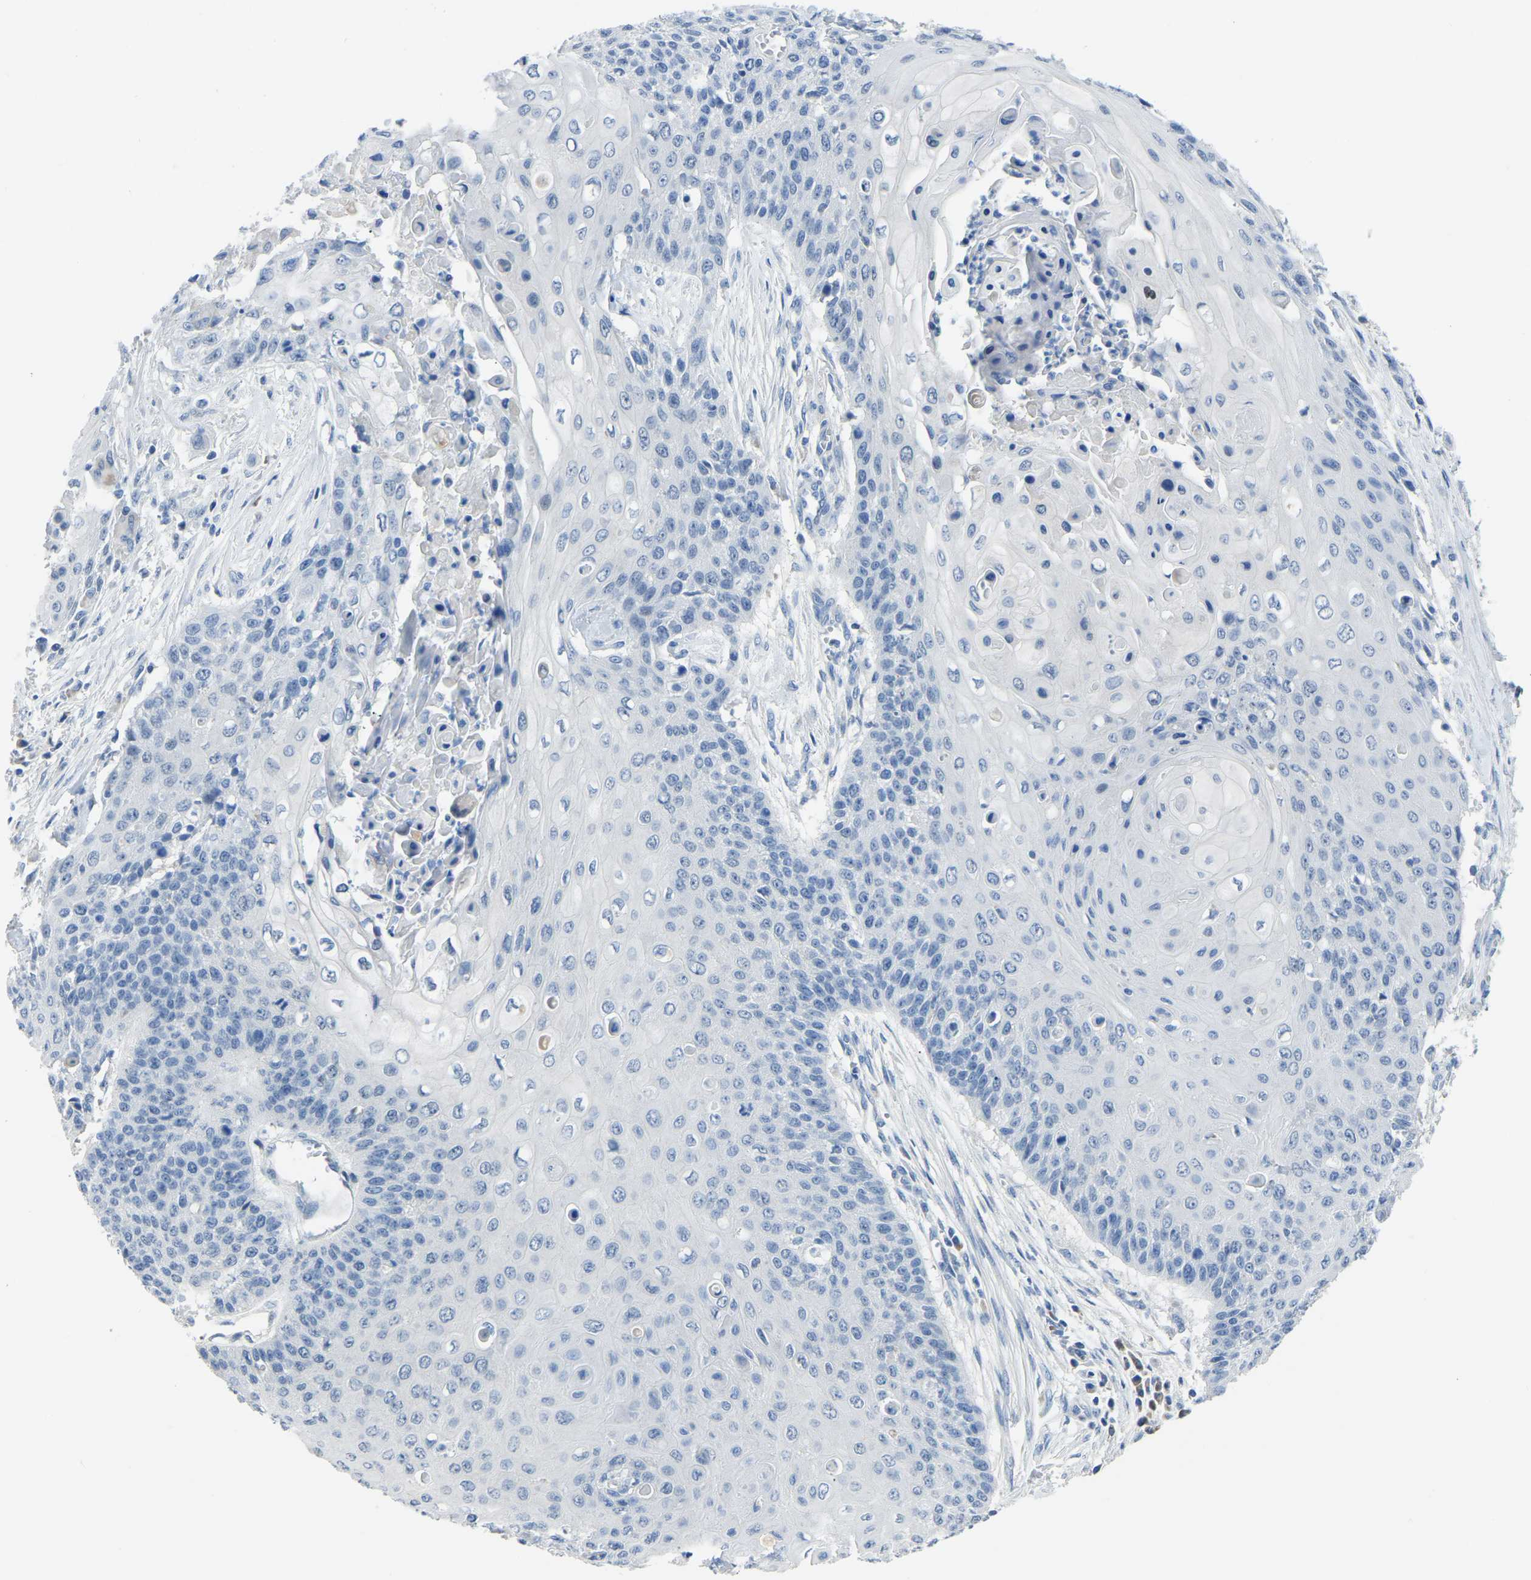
{"staining": {"intensity": "negative", "quantity": "none", "location": "none"}, "tissue": "cervical cancer", "cell_type": "Tumor cells", "image_type": "cancer", "snomed": [{"axis": "morphology", "description": "Squamous cell carcinoma, NOS"}, {"axis": "topography", "description": "Cervix"}], "caption": "Cervical cancer stained for a protein using IHC reveals no expression tumor cells.", "gene": "ETFA", "patient": {"sex": "female", "age": 39}}